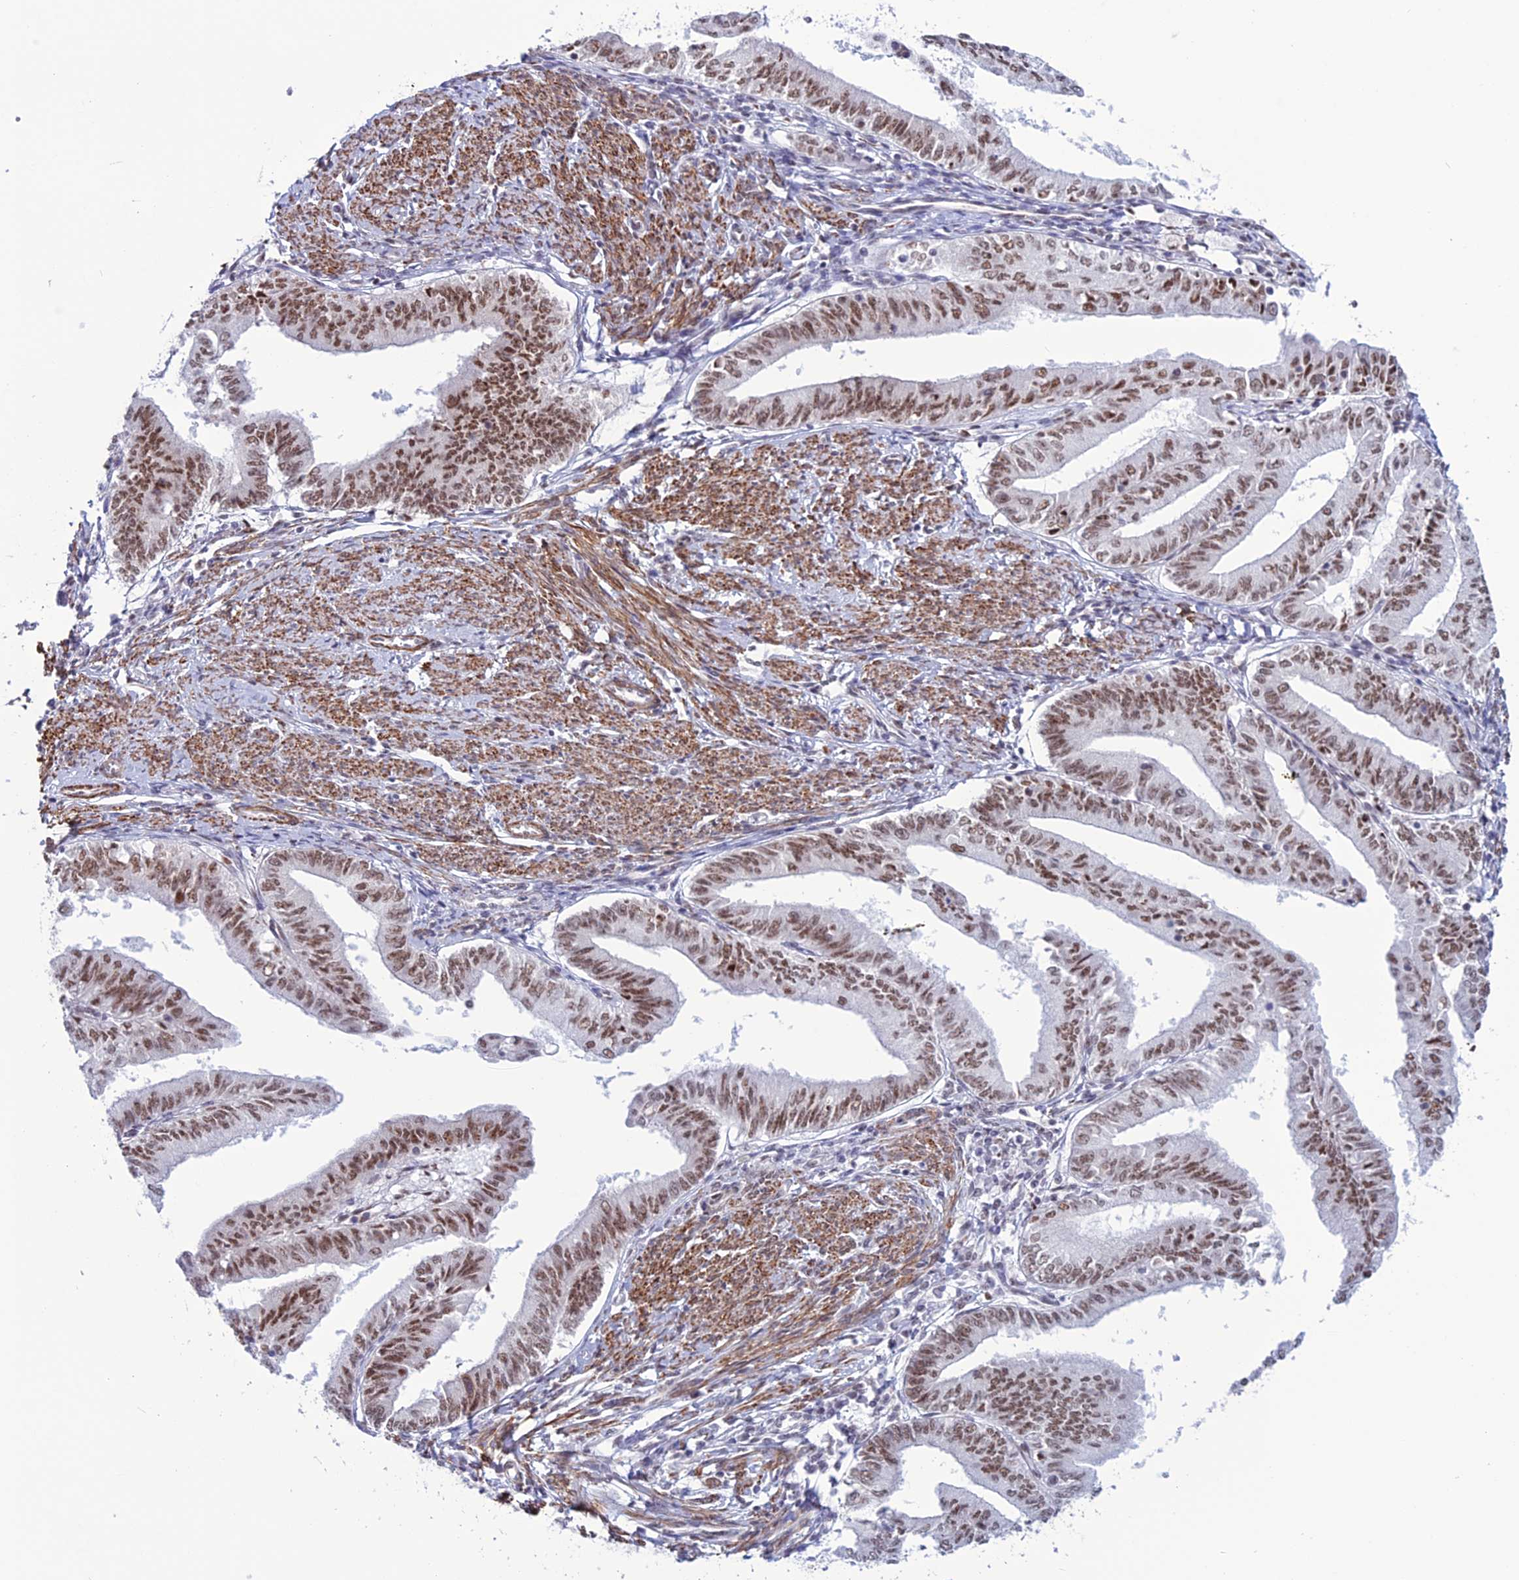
{"staining": {"intensity": "moderate", "quantity": ">75%", "location": "nuclear"}, "tissue": "endometrial cancer", "cell_type": "Tumor cells", "image_type": "cancer", "snomed": [{"axis": "morphology", "description": "Adenocarcinoma, NOS"}, {"axis": "topography", "description": "Endometrium"}], "caption": "Immunohistochemistry photomicrograph of human adenocarcinoma (endometrial) stained for a protein (brown), which reveals medium levels of moderate nuclear positivity in about >75% of tumor cells.", "gene": "U2AF1", "patient": {"sex": "female", "age": 66}}